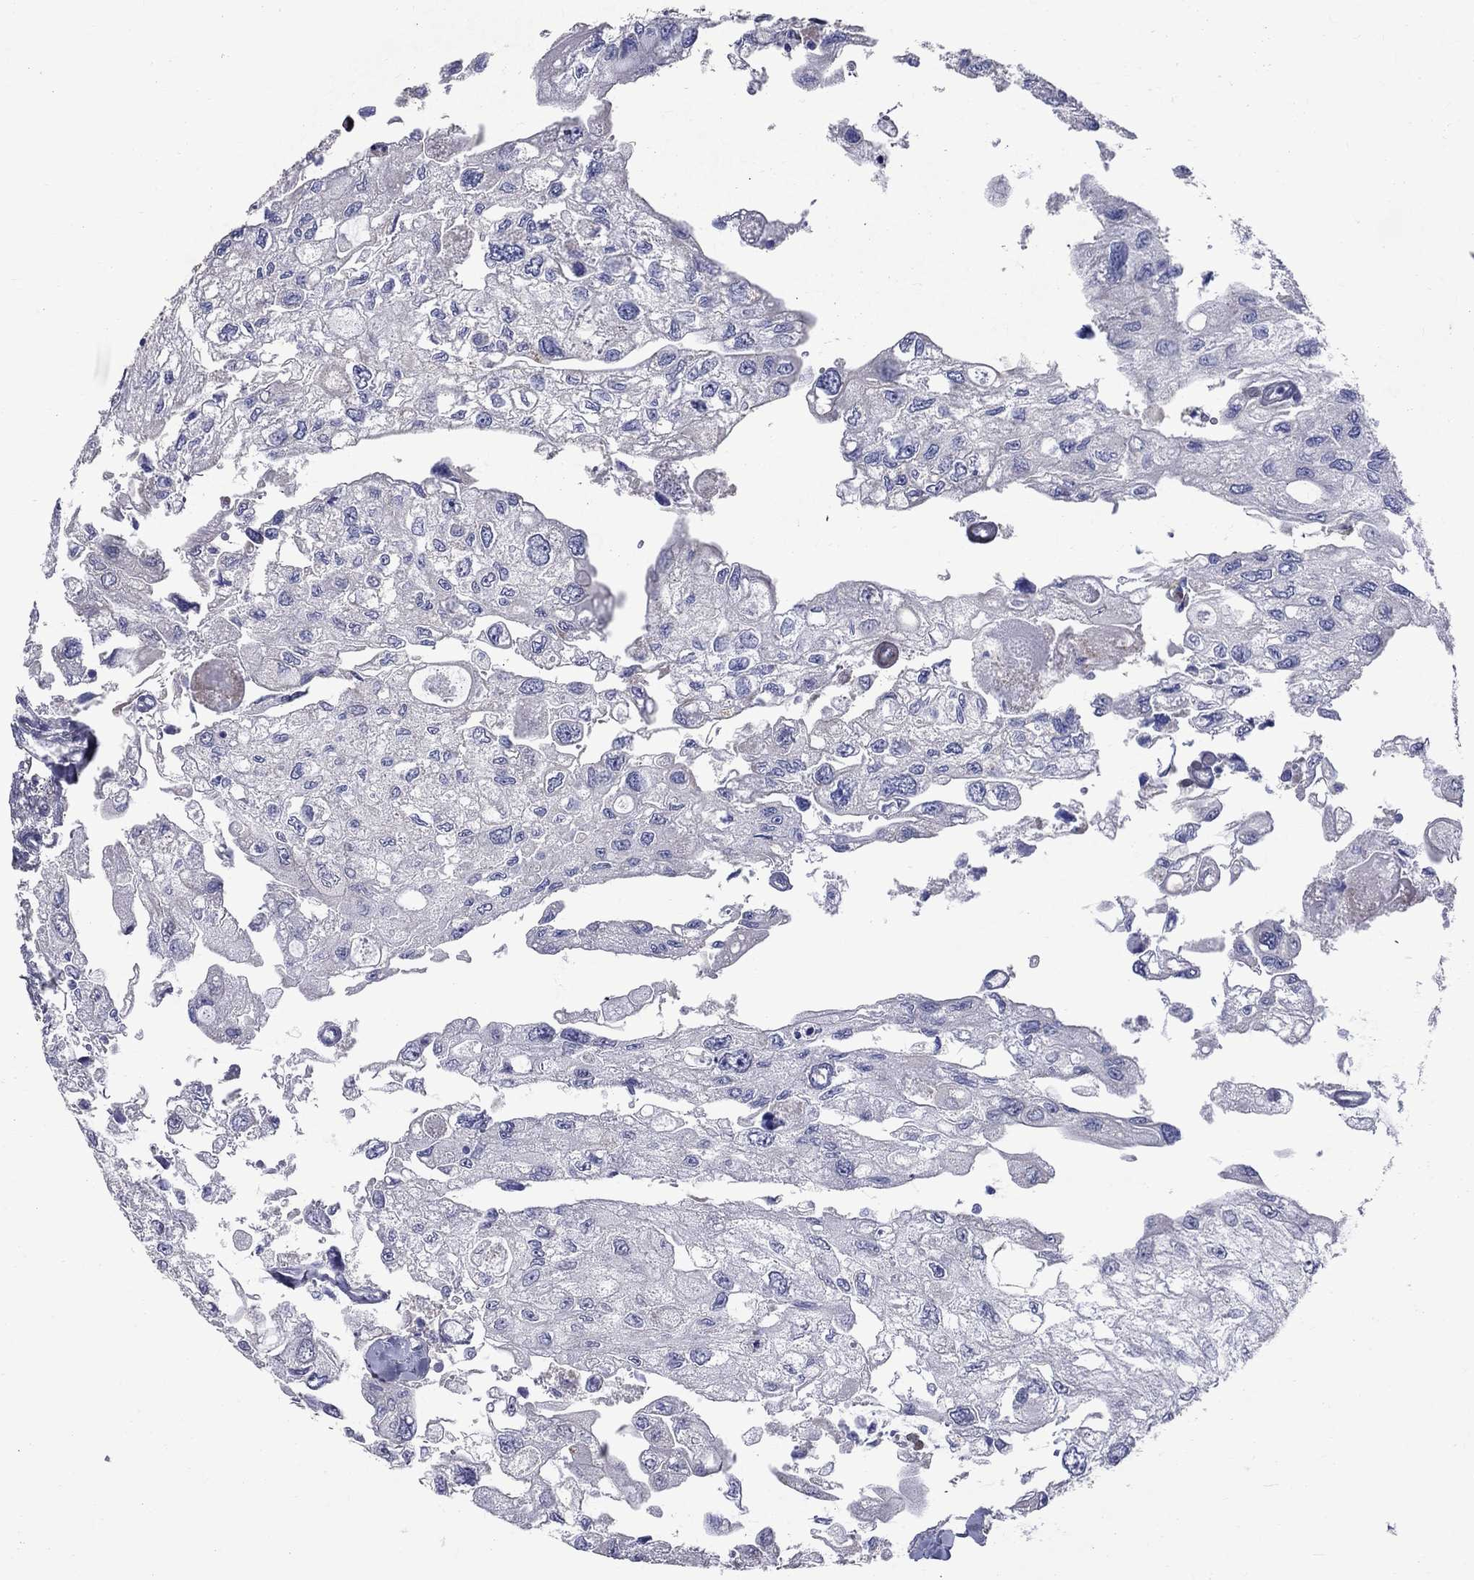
{"staining": {"intensity": "negative", "quantity": "none", "location": "none"}, "tissue": "urothelial cancer", "cell_type": "Tumor cells", "image_type": "cancer", "snomed": [{"axis": "morphology", "description": "Urothelial carcinoma, High grade"}, {"axis": "topography", "description": "Urinary bladder"}], "caption": "Immunohistochemistry (IHC) micrograph of high-grade urothelial carcinoma stained for a protein (brown), which demonstrates no staining in tumor cells.", "gene": "ANXA10", "patient": {"sex": "male", "age": 59}}